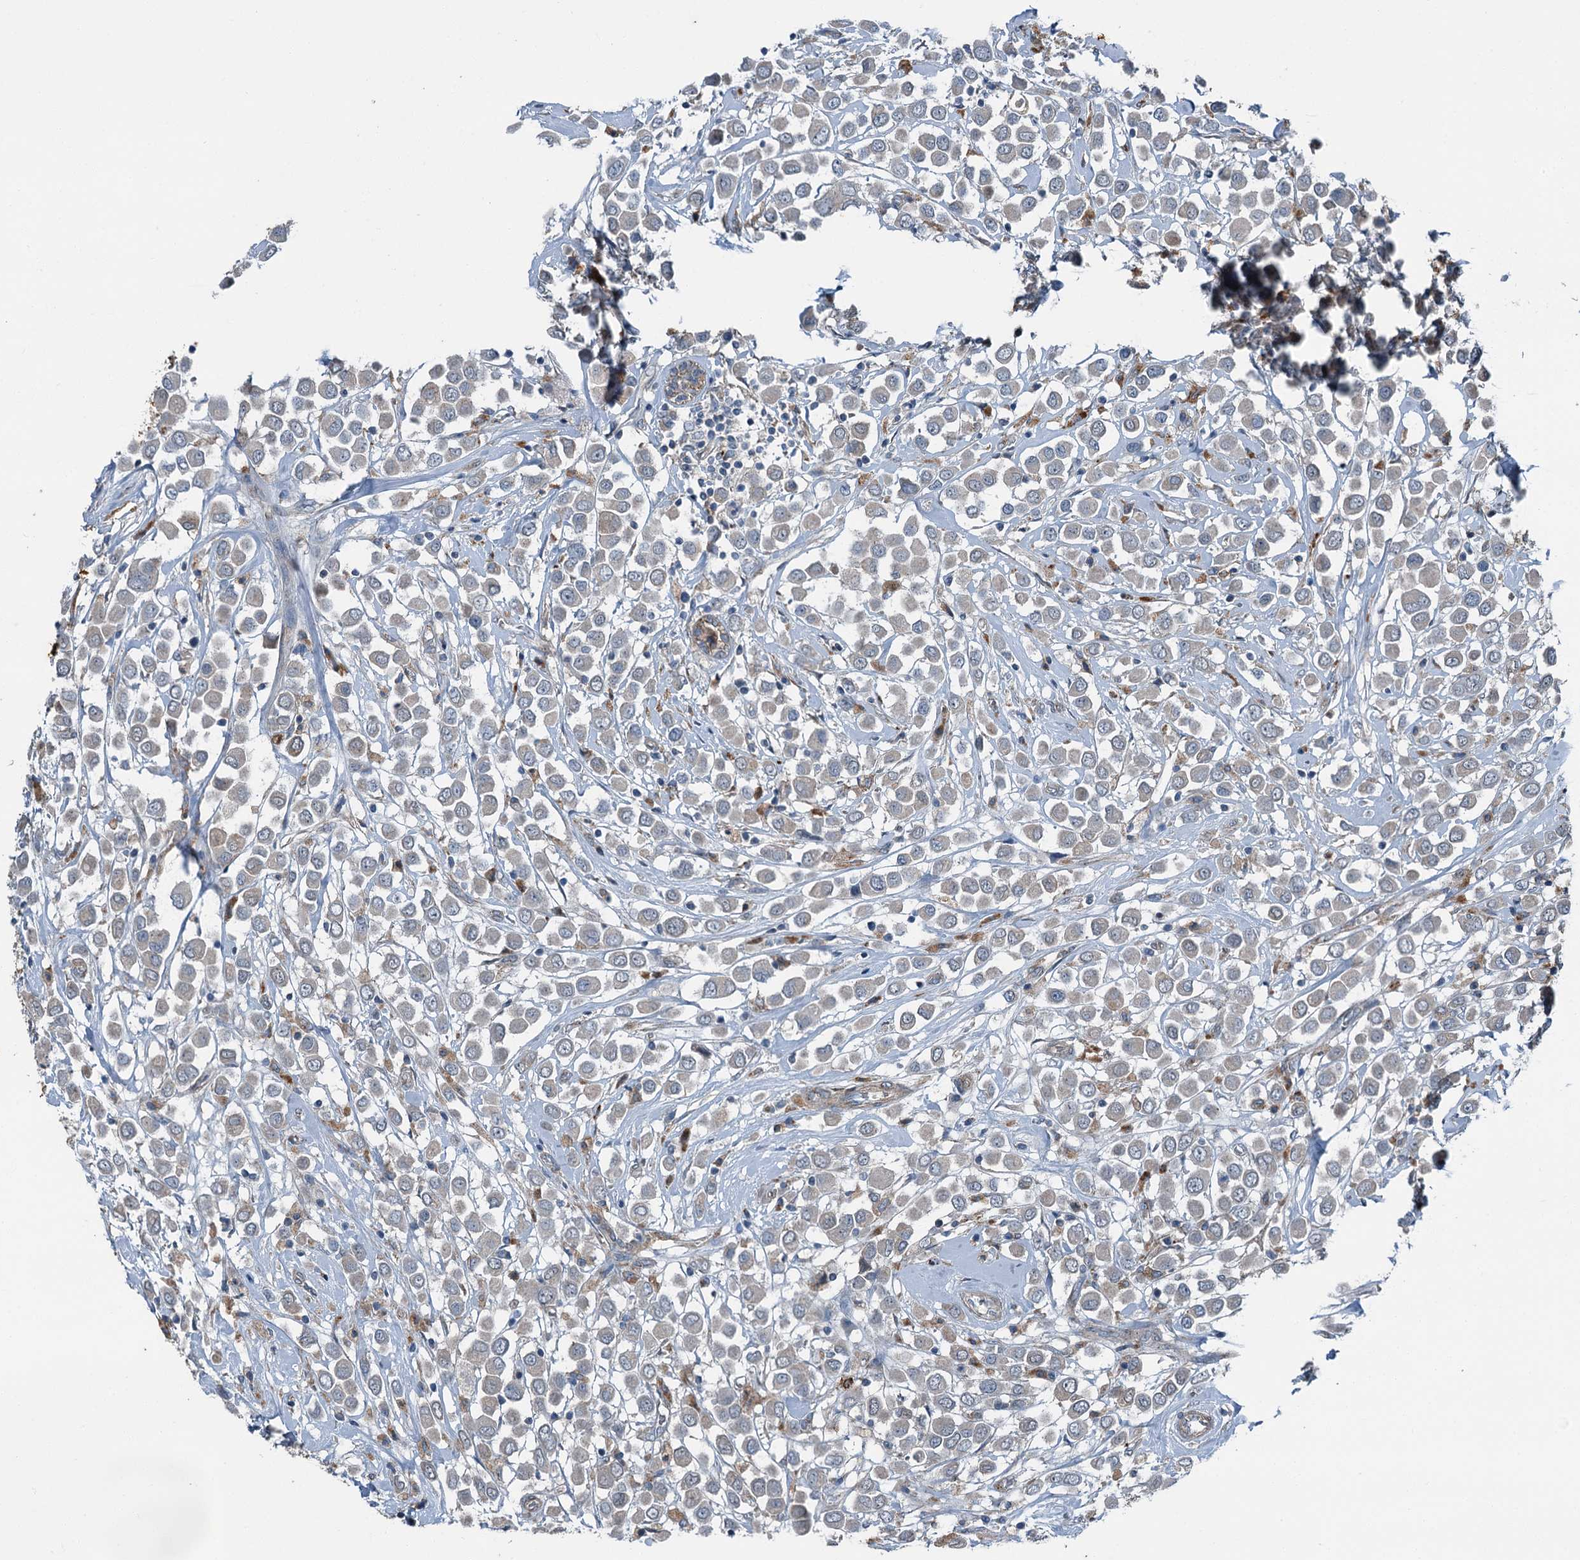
{"staining": {"intensity": "weak", "quantity": "25%-75%", "location": "cytoplasmic/membranous"}, "tissue": "breast cancer", "cell_type": "Tumor cells", "image_type": "cancer", "snomed": [{"axis": "morphology", "description": "Duct carcinoma"}, {"axis": "topography", "description": "Breast"}], "caption": "Immunohistochemical staining of human invasive ductal carcinoma (breast) exhibits low levels of weak cytoplasmic/membranous protein staining in about 25%-75% of tumor cells.", "gene": "AXL", "patient": {"sex": "female", "age": 61}}